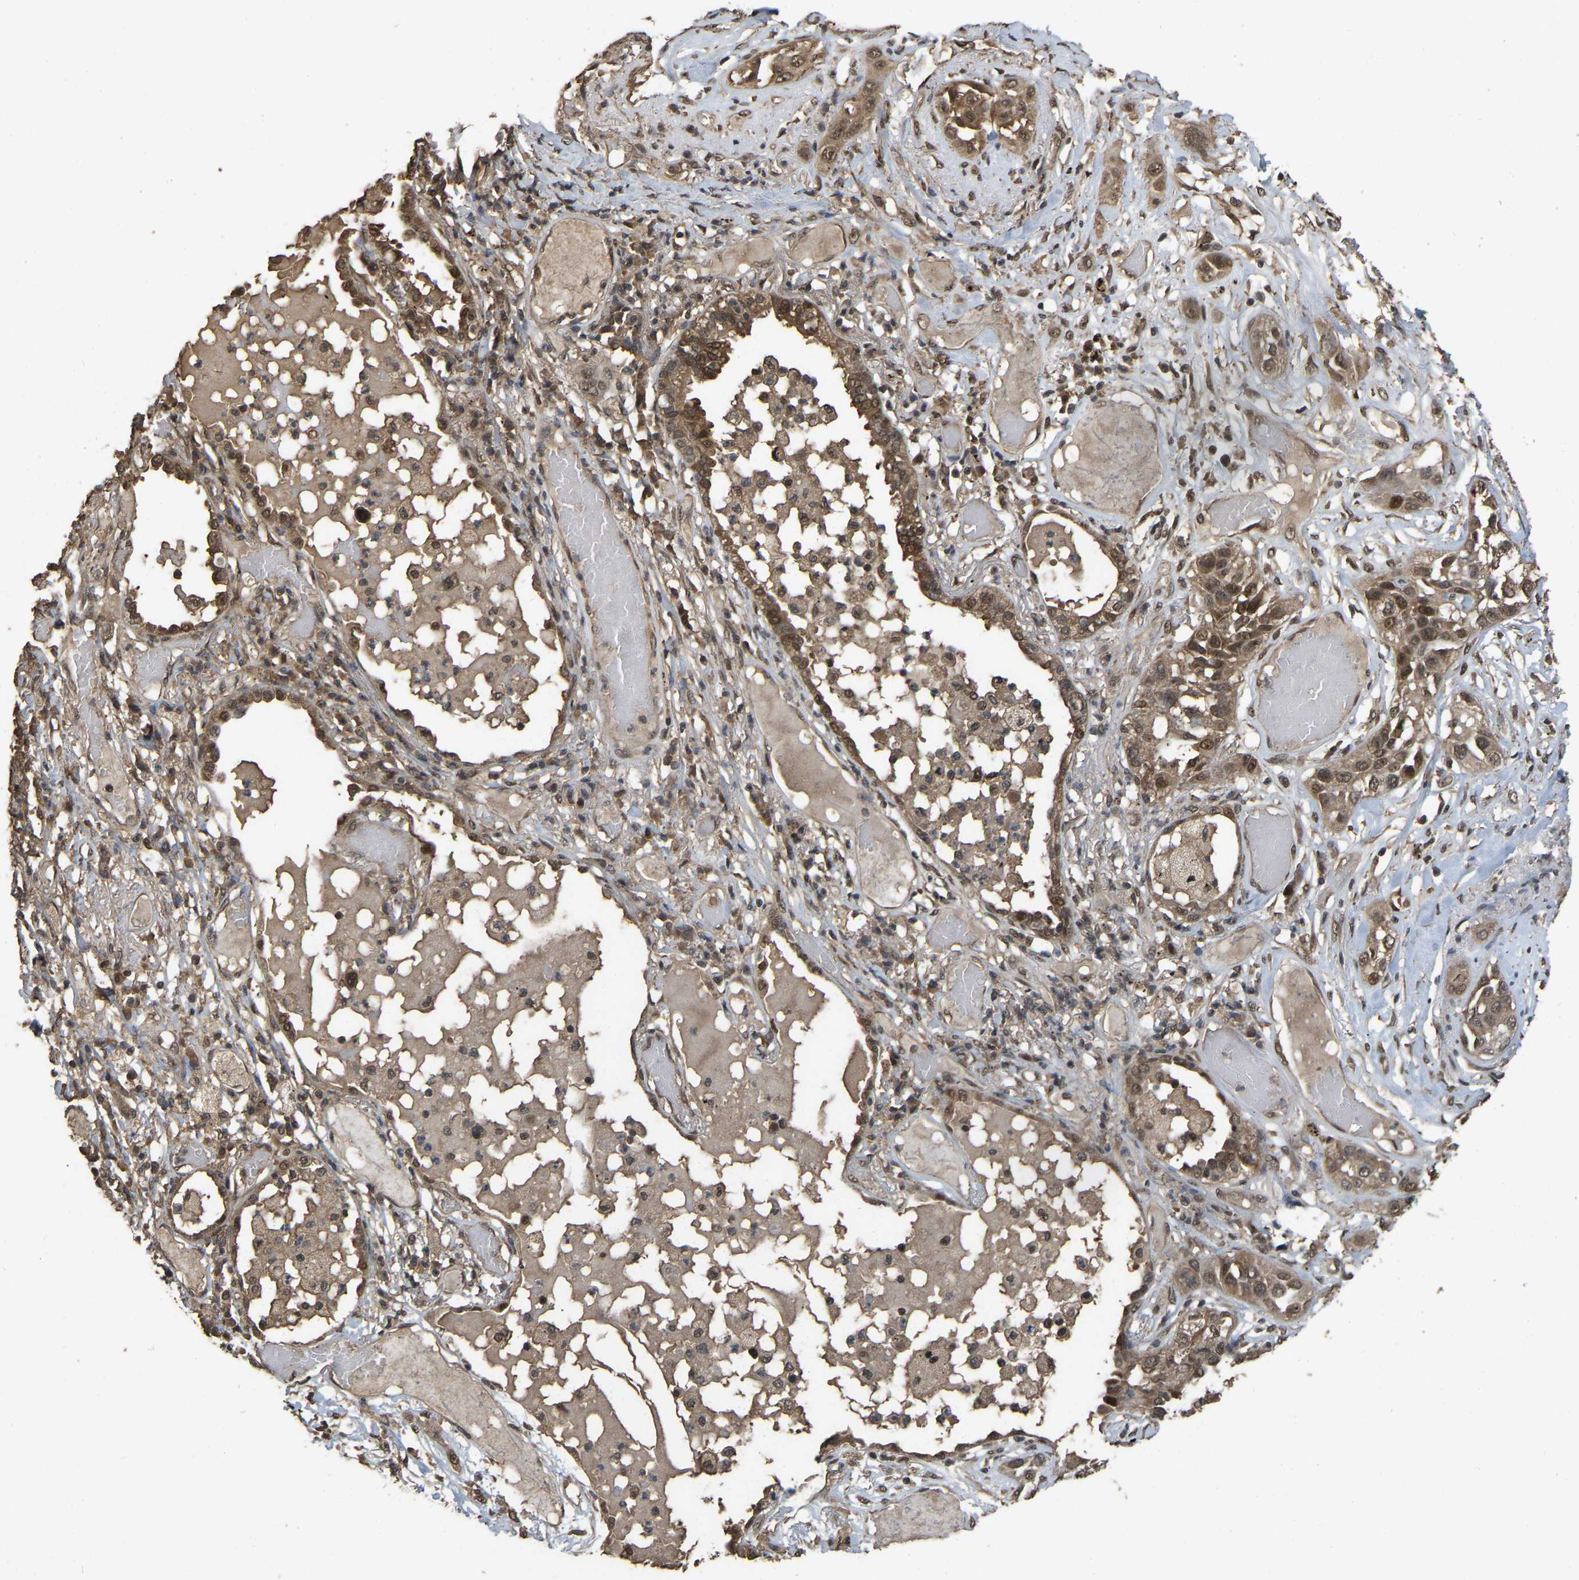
{"staining": {"intensity": "moderate", "quantity": ">75%", "location": "cytoplasmic/membranous"}, "tissue": "lung cancer", "cell_type": "Tumor cells", "image_type": "cancer", "snomed": [{"axis": "morphology", "description": "Squamous cell carcinoma, NOS"}, {"axis": "topography", "description": "Lung"}], "caption": "A histopathology image of human lung cancer stained for a protein exhibits moderate cytoplasmic/membranous brown staining in tumor cells.", "gene": "ARHGAP23", "patient": {"sex": "male", "age": 71}}